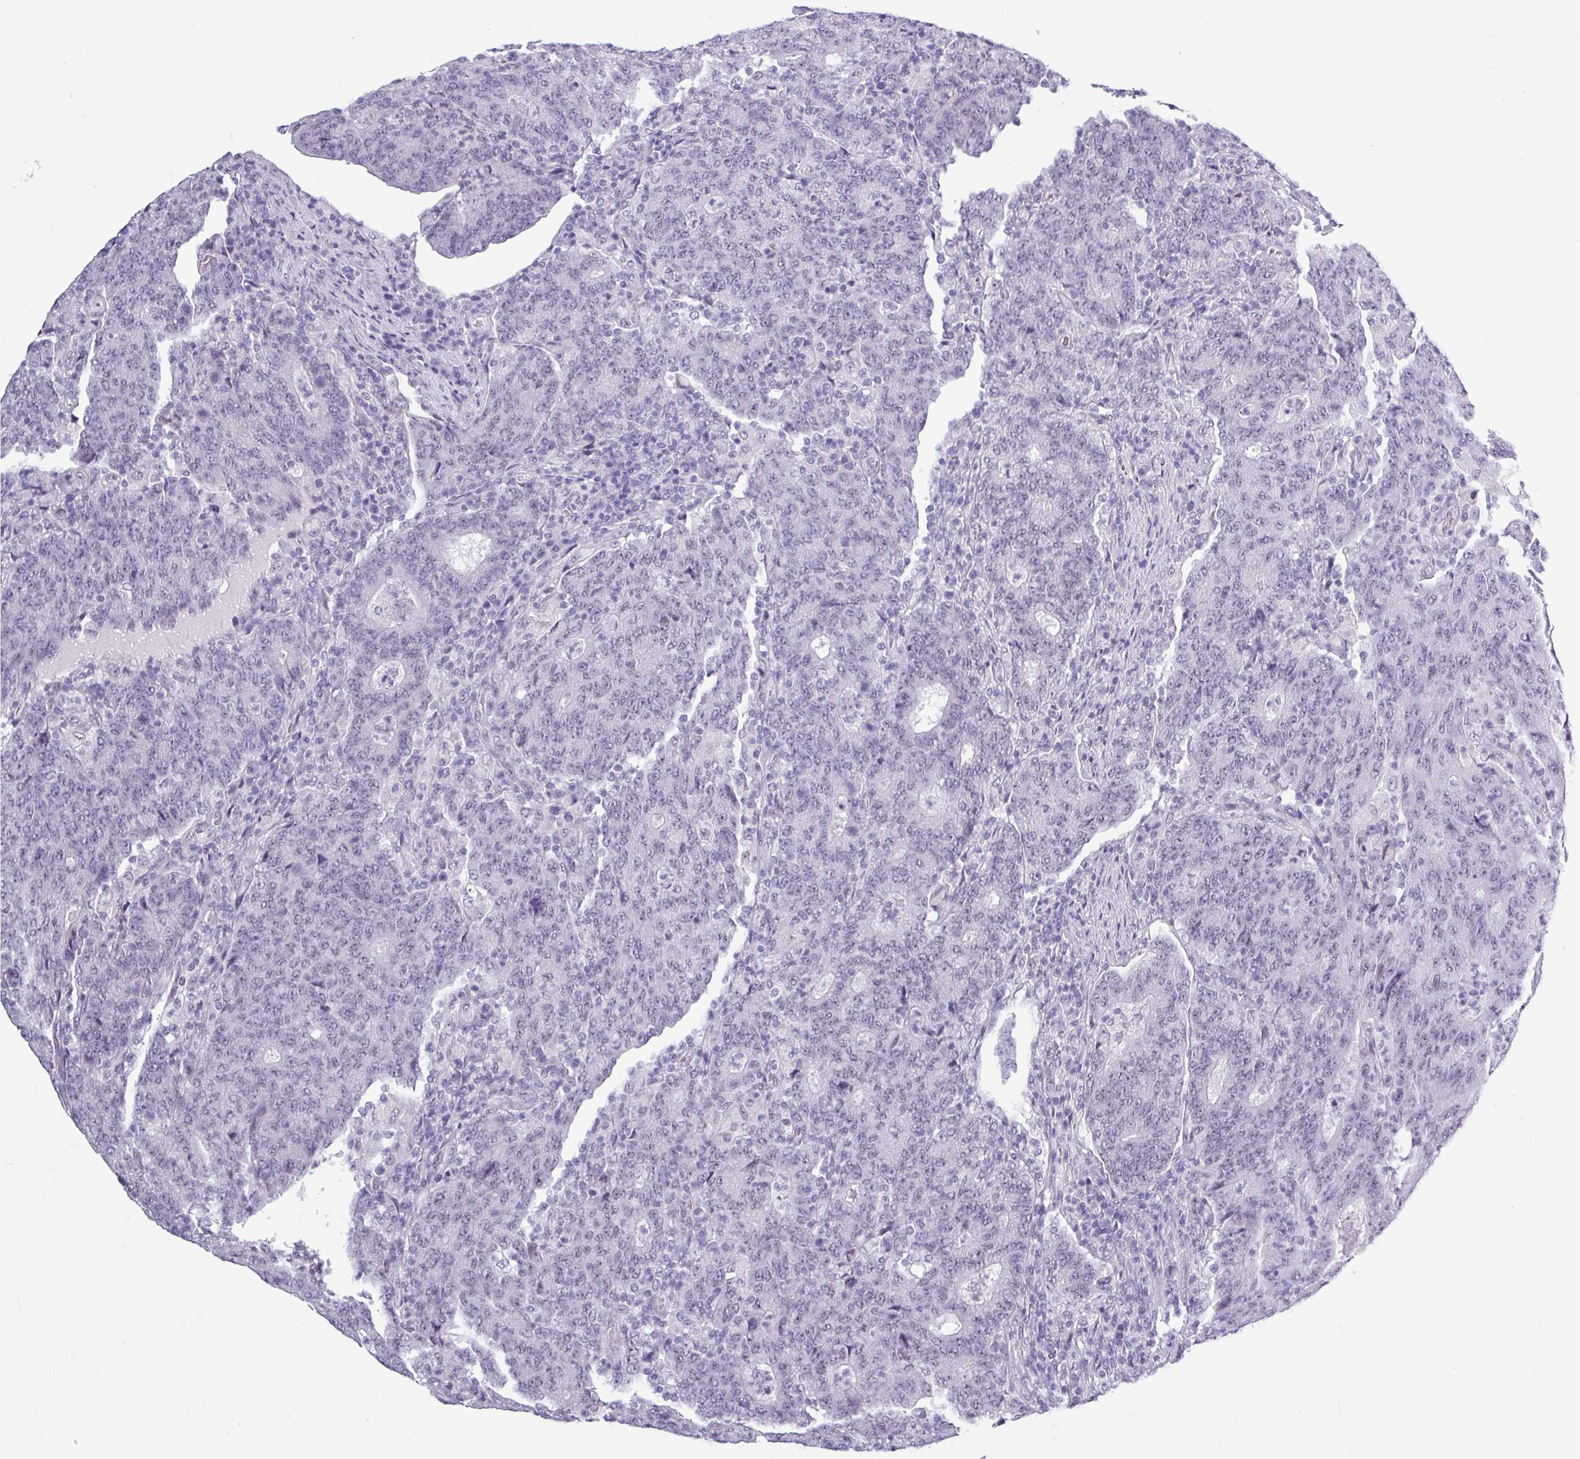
{"staining": {"intensity": "negative", "quantity": "none", "location": "none"}, "tissue": "colorectal cancer", "cell_type": "Tumor cells", "image_type": "cancer", "snomed": [{"axis": "morphology", "description": "Adenocarcinoma, NOS"}, {"axis": "topography", "description": "Colon"}], "caption": "A high-resolution histopathology image shows IHC staining of adenocarcinoma (colorectal), which exhibits no significant expression in tumor cells.", "gene": "SRGAP1", "patient": {"sex": "female", "age": 75}}